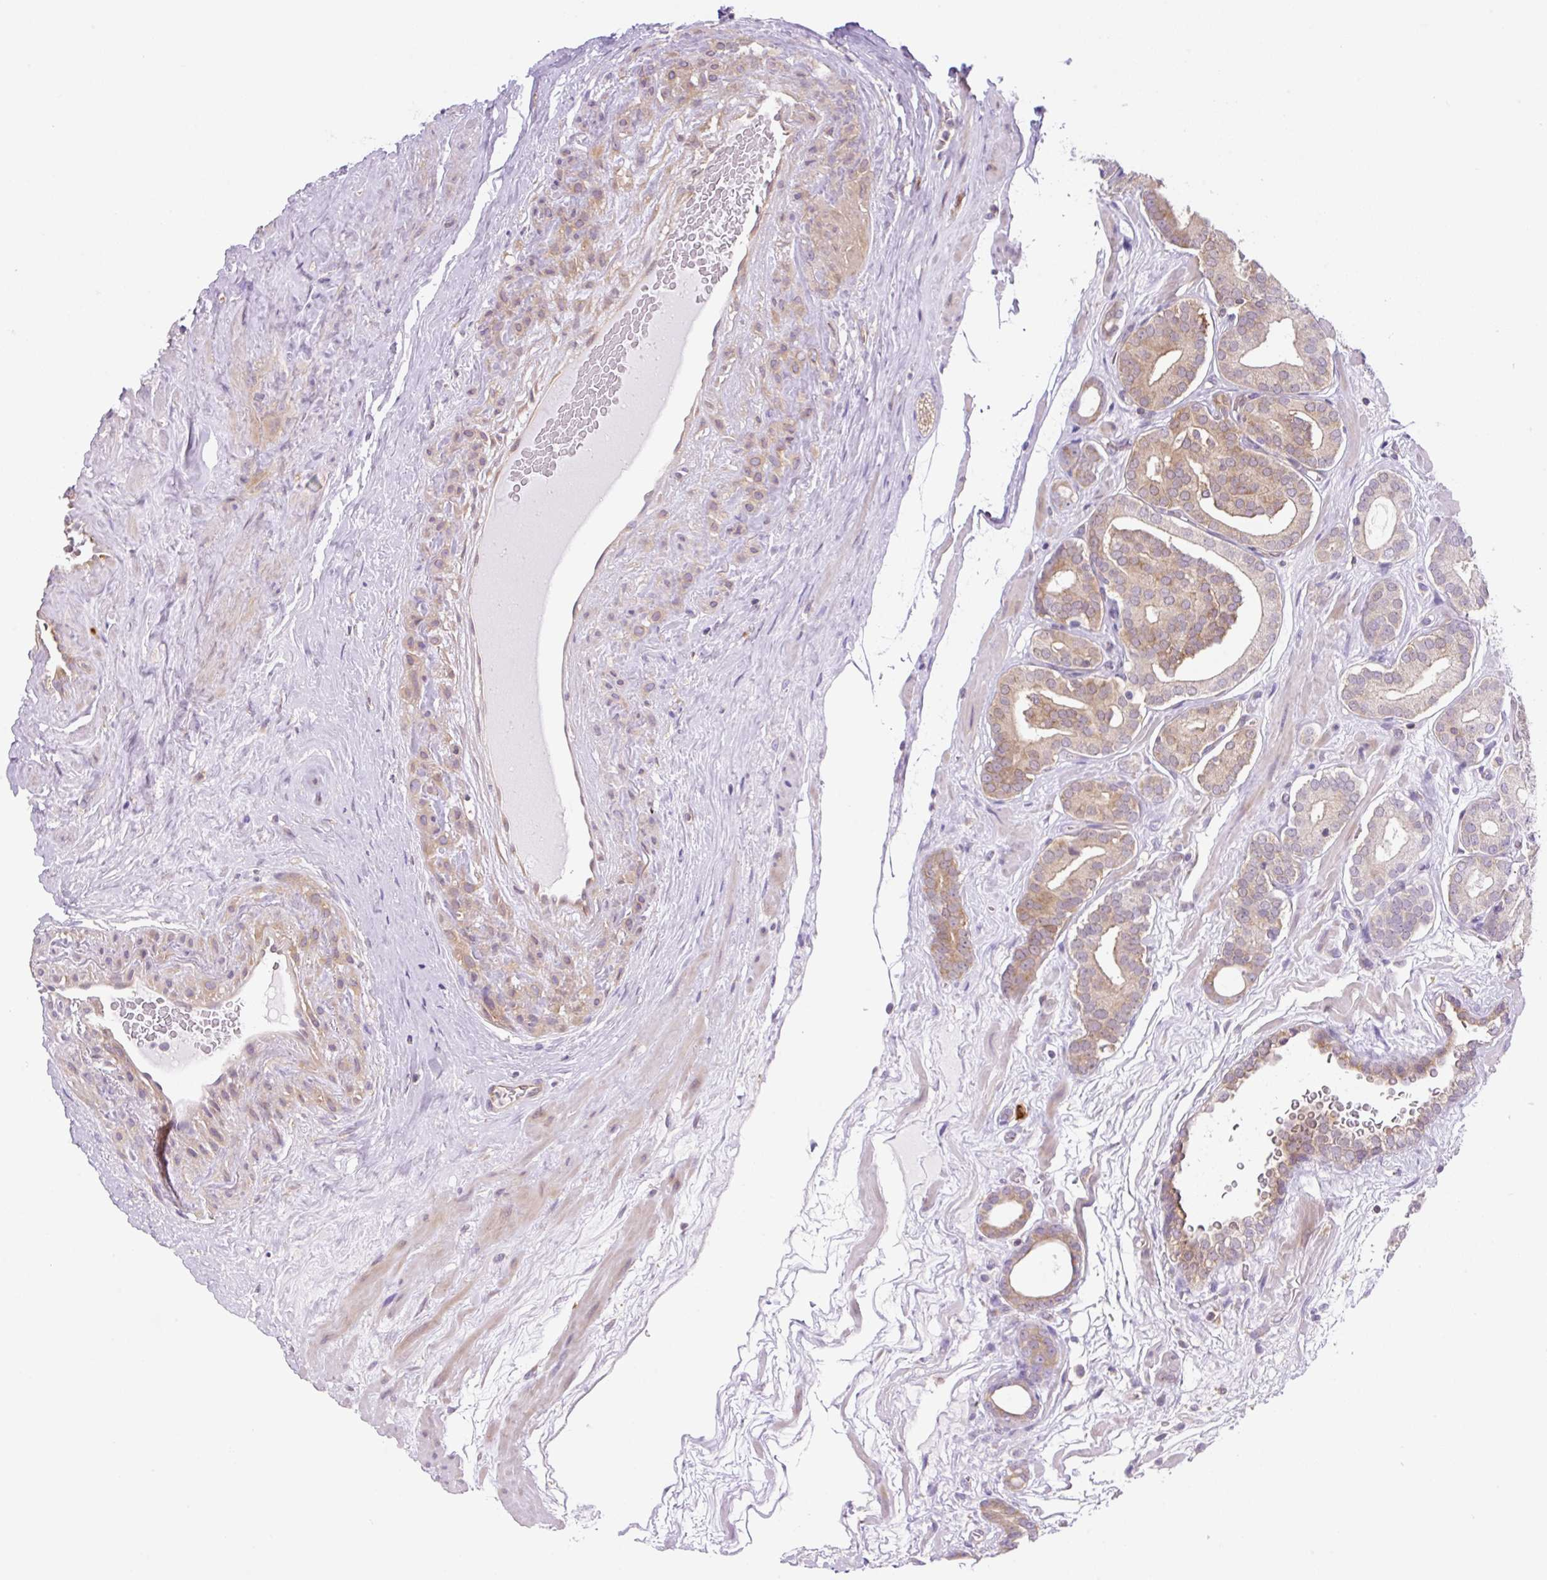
{"staining": {"intensity": "weak", "quantity": "25%-75%", "location": "cytoplasmic/membranous"}, "tissue": "prostate cancer", "cell_type": "Tumor cells", "image_type": "cancer", "snomed": [{"axis": "morphology", "description": "Adenocarcinoma, High grade"}, {"axis": "topography", "description": "Prostate"}], "caption": "Immunohistochemistry (DAB (3,3'-diaminobenzidine)) staining of prostate high-grade adenocarcinoma displays weak cytoplasmic/membranous protein staining in approximately 25%-75% of tumor cells.", "gene": "CAMK2B", "patient": {"sex": "male", "age": 66}}